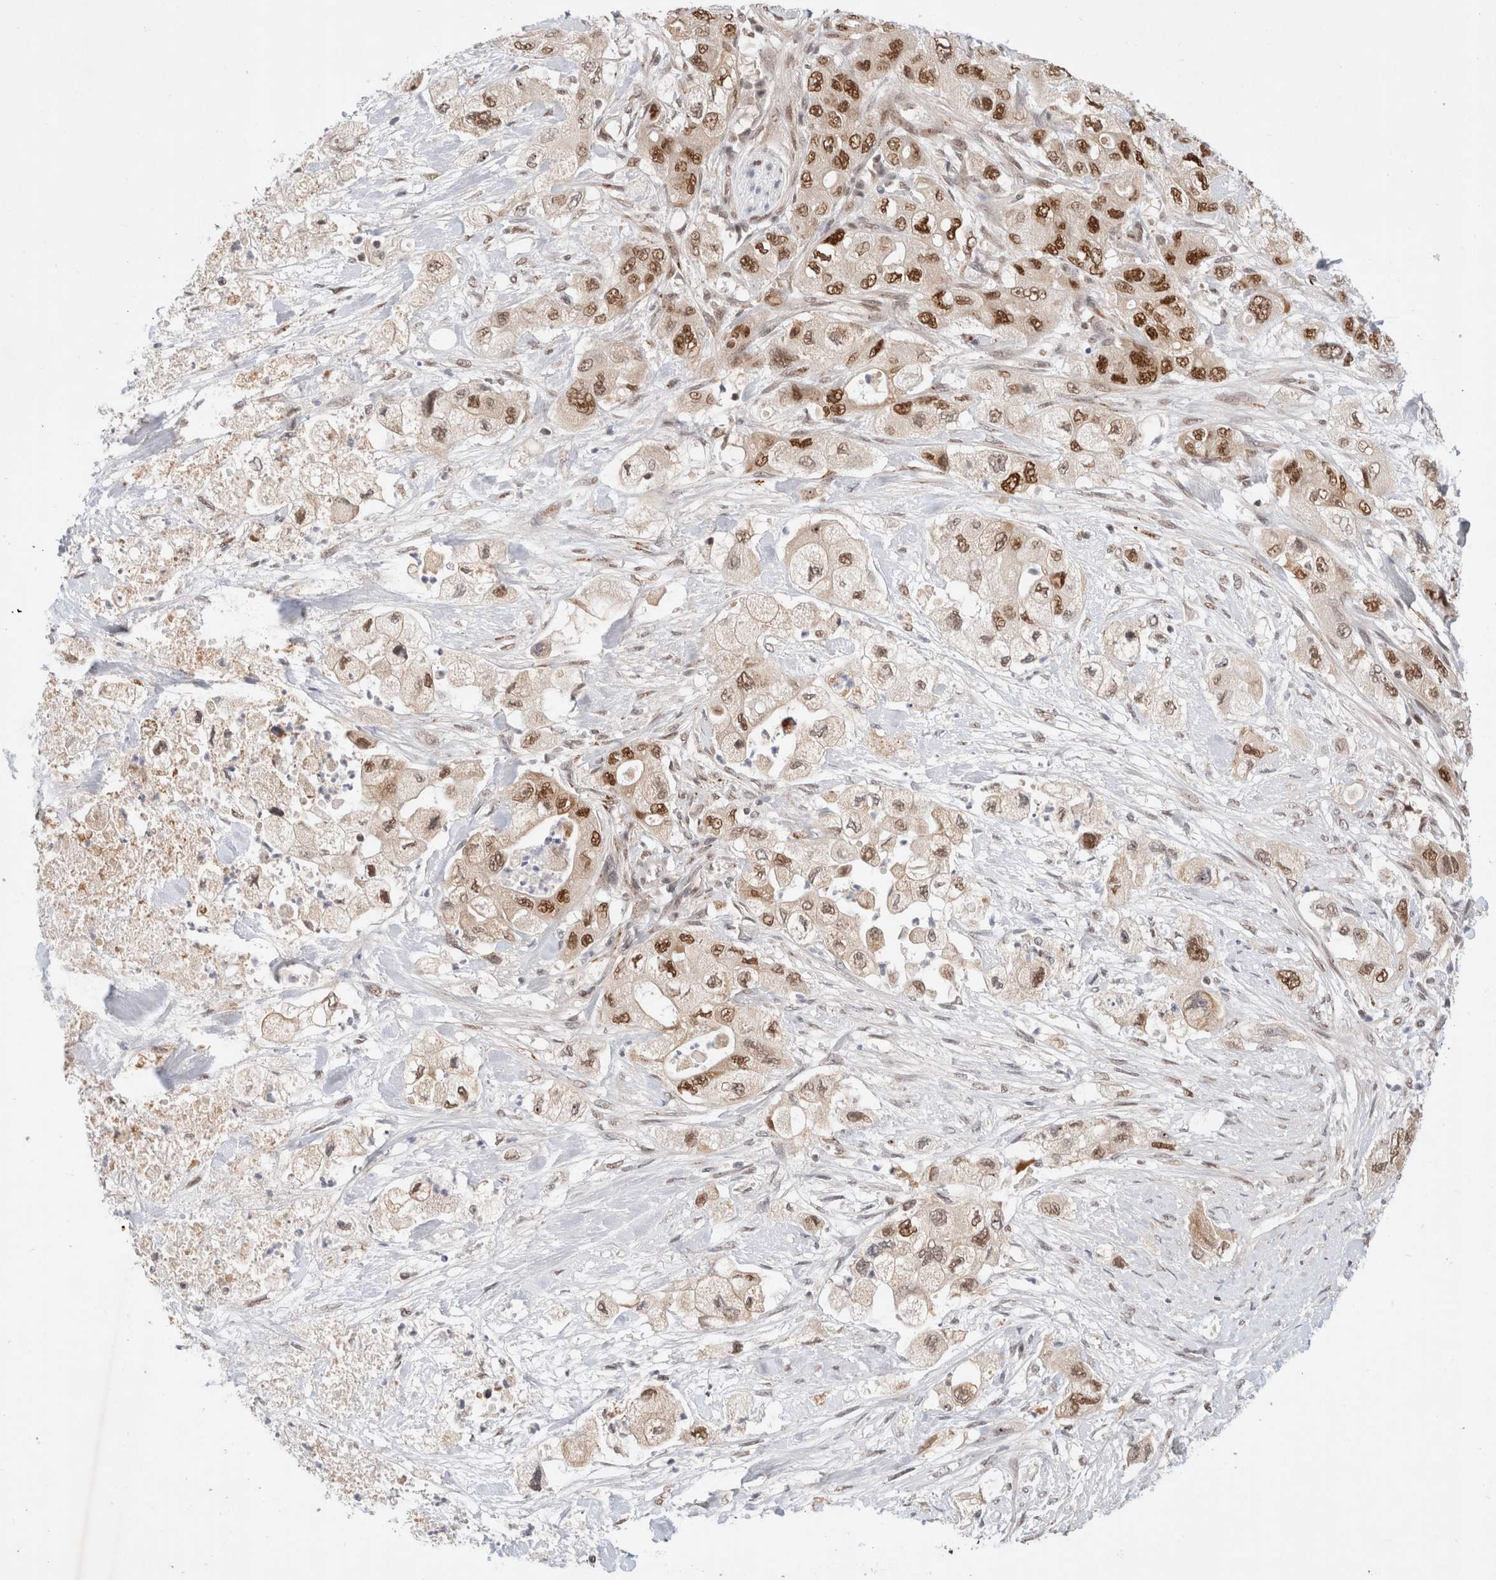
{"staining": {"intensity": "strong", "quantity": "25%-75%", "location": "nuclear"}, "tissue": "pancreatic cancer", "cell_type": "Tumor cells", "image_type": "cancer", "snomed": [{"axis": "morphology", "description": "Adenocarcinoma, NOS"}, {"axis": "topography", "description": "Pancreas"}], "caption": "Protein expression analysis of human pancreatic cancer reveals strong nuclear positivity in about 25%-75% of tumor cells.", "gene": "GTF2I", "patient": {"sex": "female", "age": 73}}